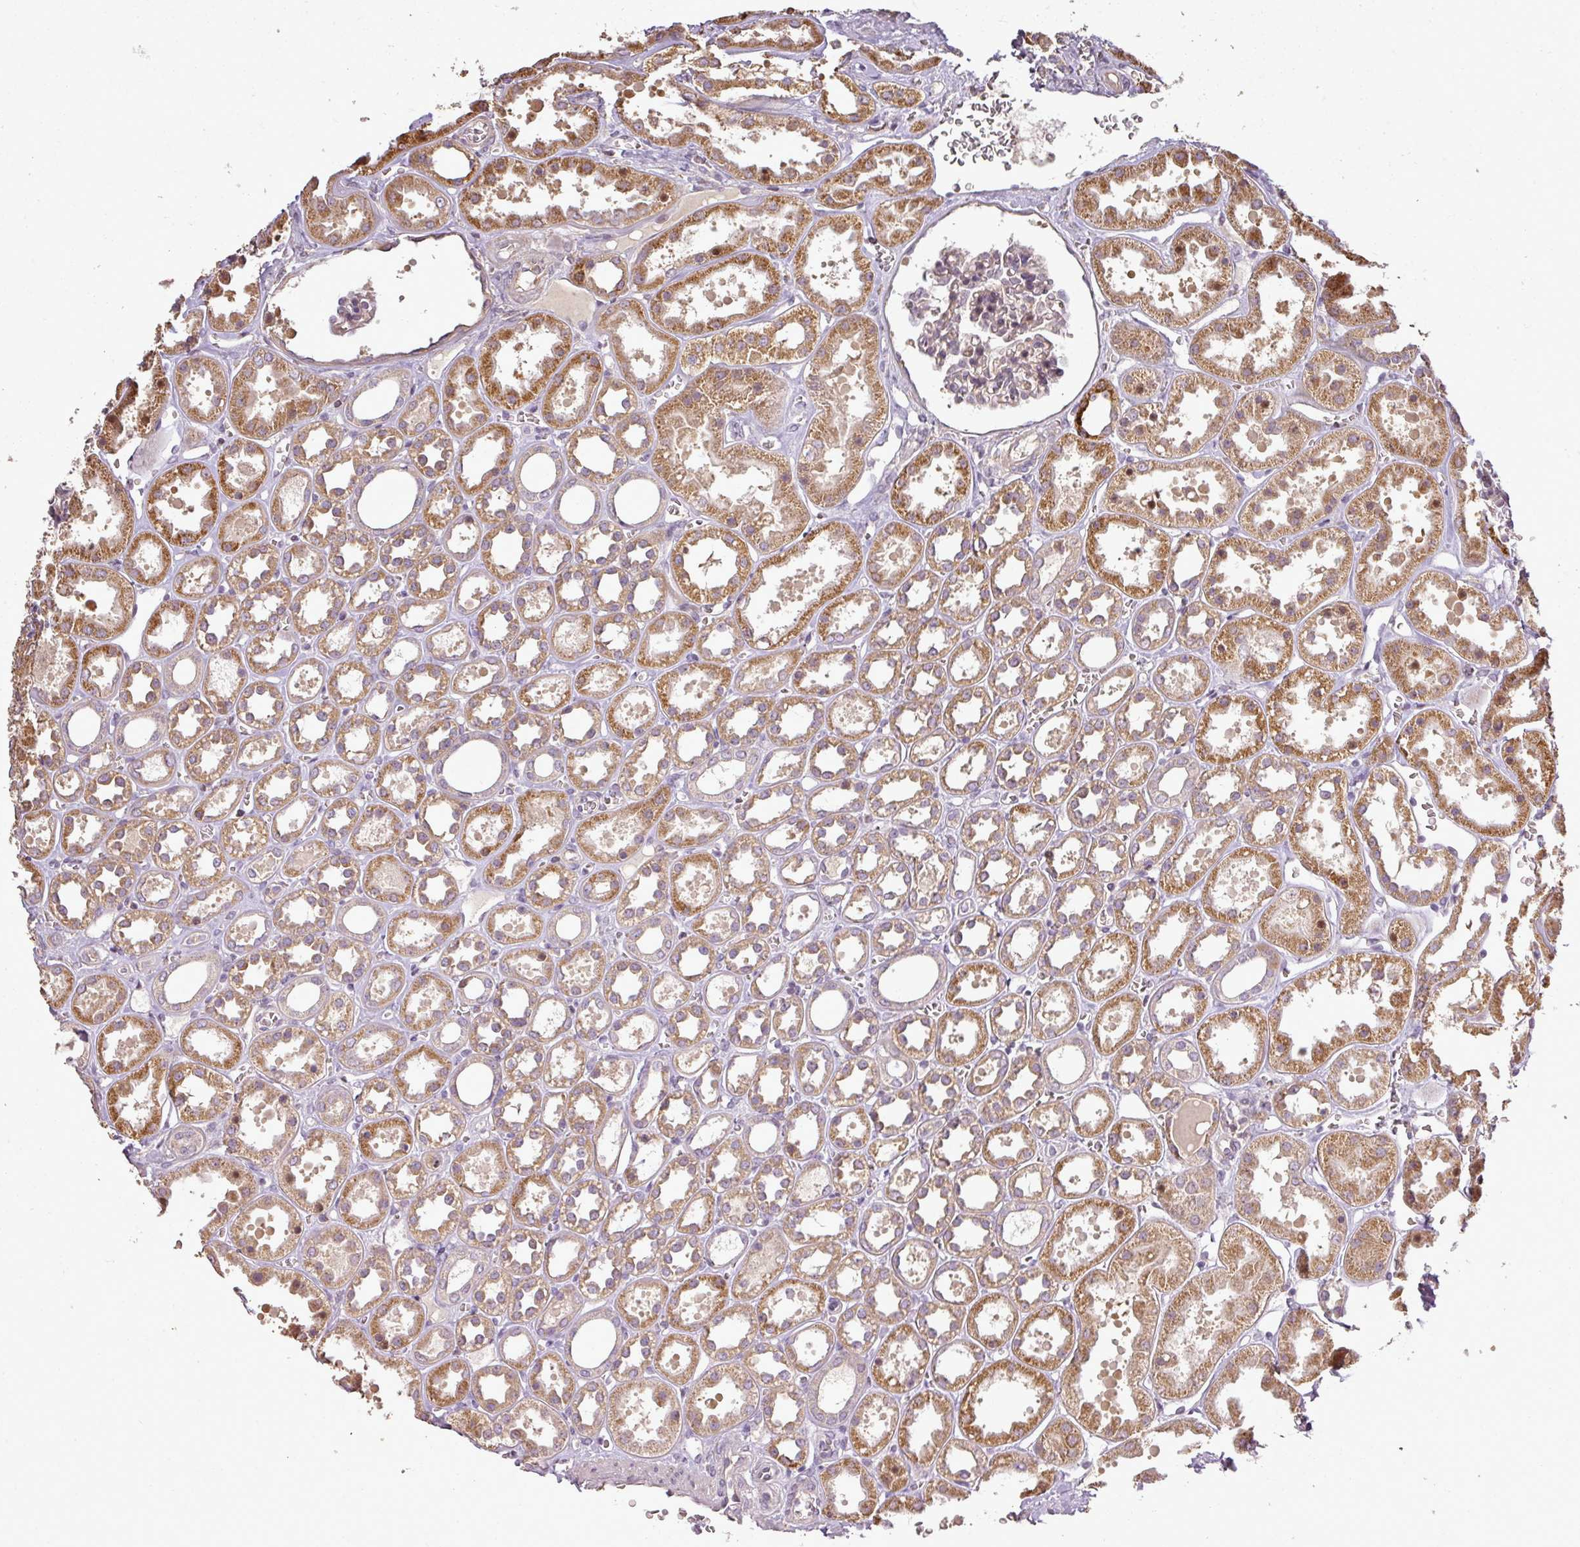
{"staining": {"intensity": "moderate", "quantity": "<25%", "location": "nuclear"}, "tissue": "kidney", "cell_type": "Cells in glomeruli", "image_type": "normal", "snomed": [{"axis": "morphology", "description": "Normal tissue, NOS"}, {"axis": "topography", "description": "Kidney"}], "caption": "Unremarkable kidney displays moderate nuclear expression in approximately <25% of cells in glomeruli, visualized by immunohistochemistry.", "gene": "FAIM", "patient": {"sex": "female", "age": 41}}